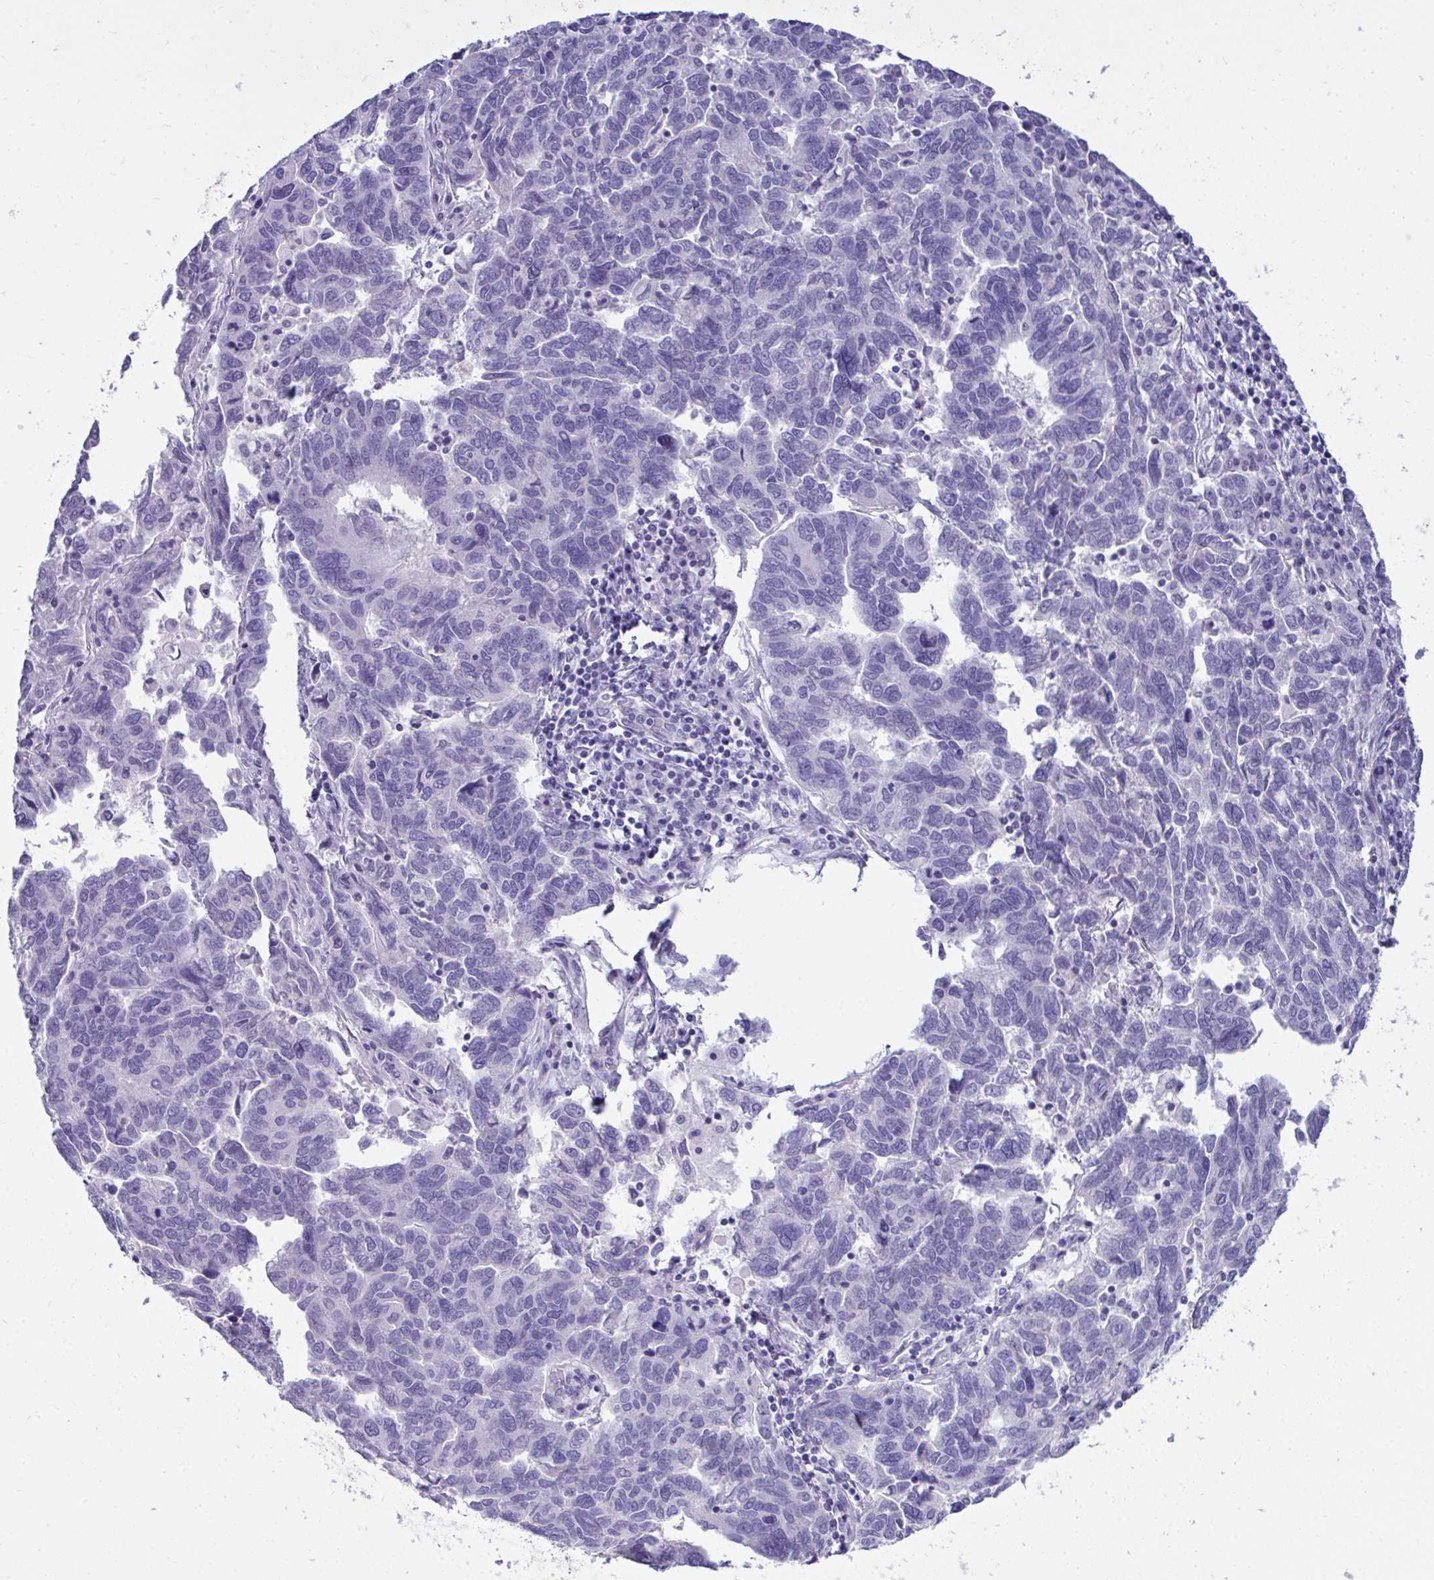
{"staining": {"intensity": "negative", "quantity": "none", "location": "none"}, "tissue": "ovarian cancer", "cell_type": "Tumor cells", "image_type": "cancer", "snomed": [{"axis": "morphology", "description": "Cystadenocarcinoma, serous, NOS"}, {"axis": "topography", "description": "Ovary"}], "caption": "This micrograph is of ovarian serous cystadenocarcinoma stained with immunohistochemistry (IHC) to label a protein in brown with the nuclei are counter-stained blue. There is no expression in tumor cells.", "gene": "TMCO5A", "patient": {"sex": "female", "age": 64}}